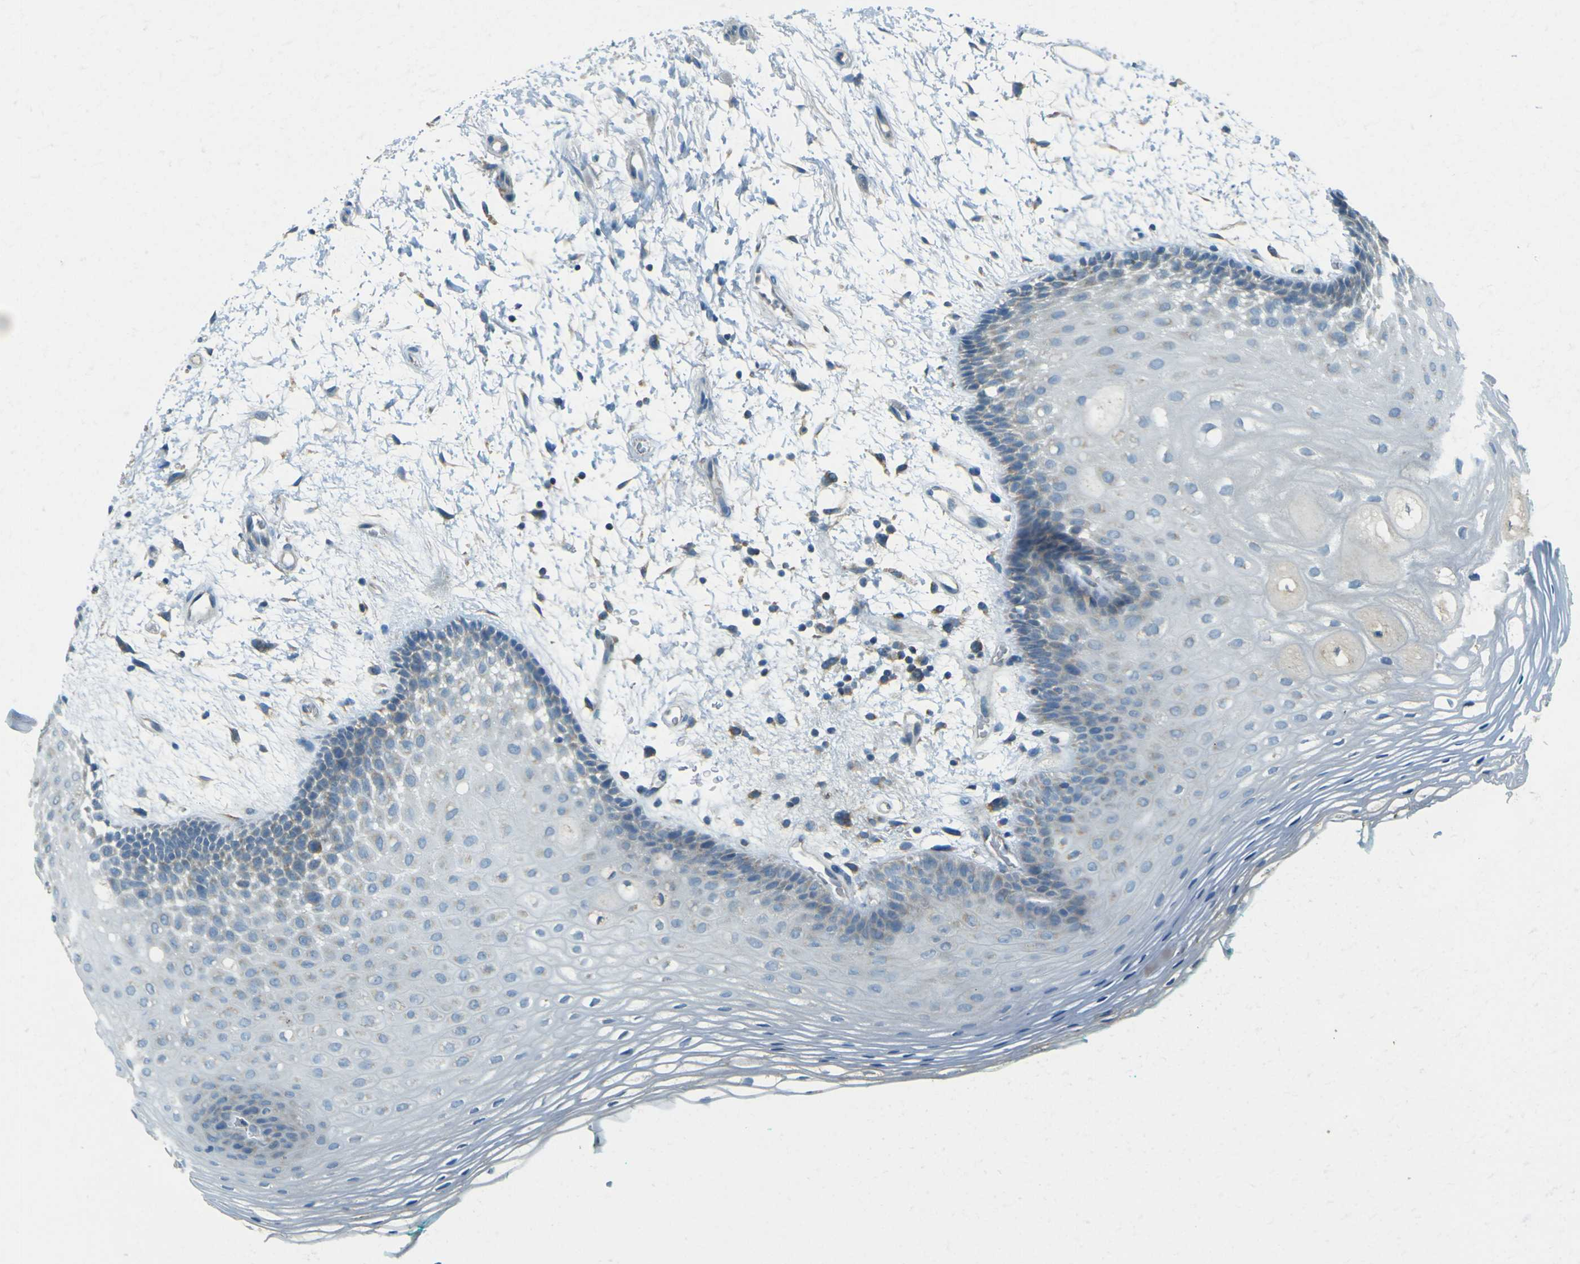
{"staining": {"intensity": "negative", "quantity": "none", "location": "none"}, "tissue": "oral mucosa", "cell_type": "Squamous epithelial cells", "image_type": "normal", "snomed": [{"axis": "morphology", "description": "Normal tissue, NOS"}, {"axis": "topography", "description": "Skeletal muscle"}, {"axis": "topography", "description": "Oral tissue"}, {"axis": "topography", "description": "Peripheral nerve tissue"}], "caption": "Immunohistochemistry micrograph of unremarkable oral mucosa: human oral mucosa stained with DAB (3,3'-diaminobenzidine) demonstrates no significant protein positivity in squamous epithelial cells. Brightfield microscopy of immunohistochemistry (IHC) stained with DAB (brown) and hematoxylin (blue), captured at high magnification.", "gene": "FKTN", "patient": {"sex": "female", "age": 84}}